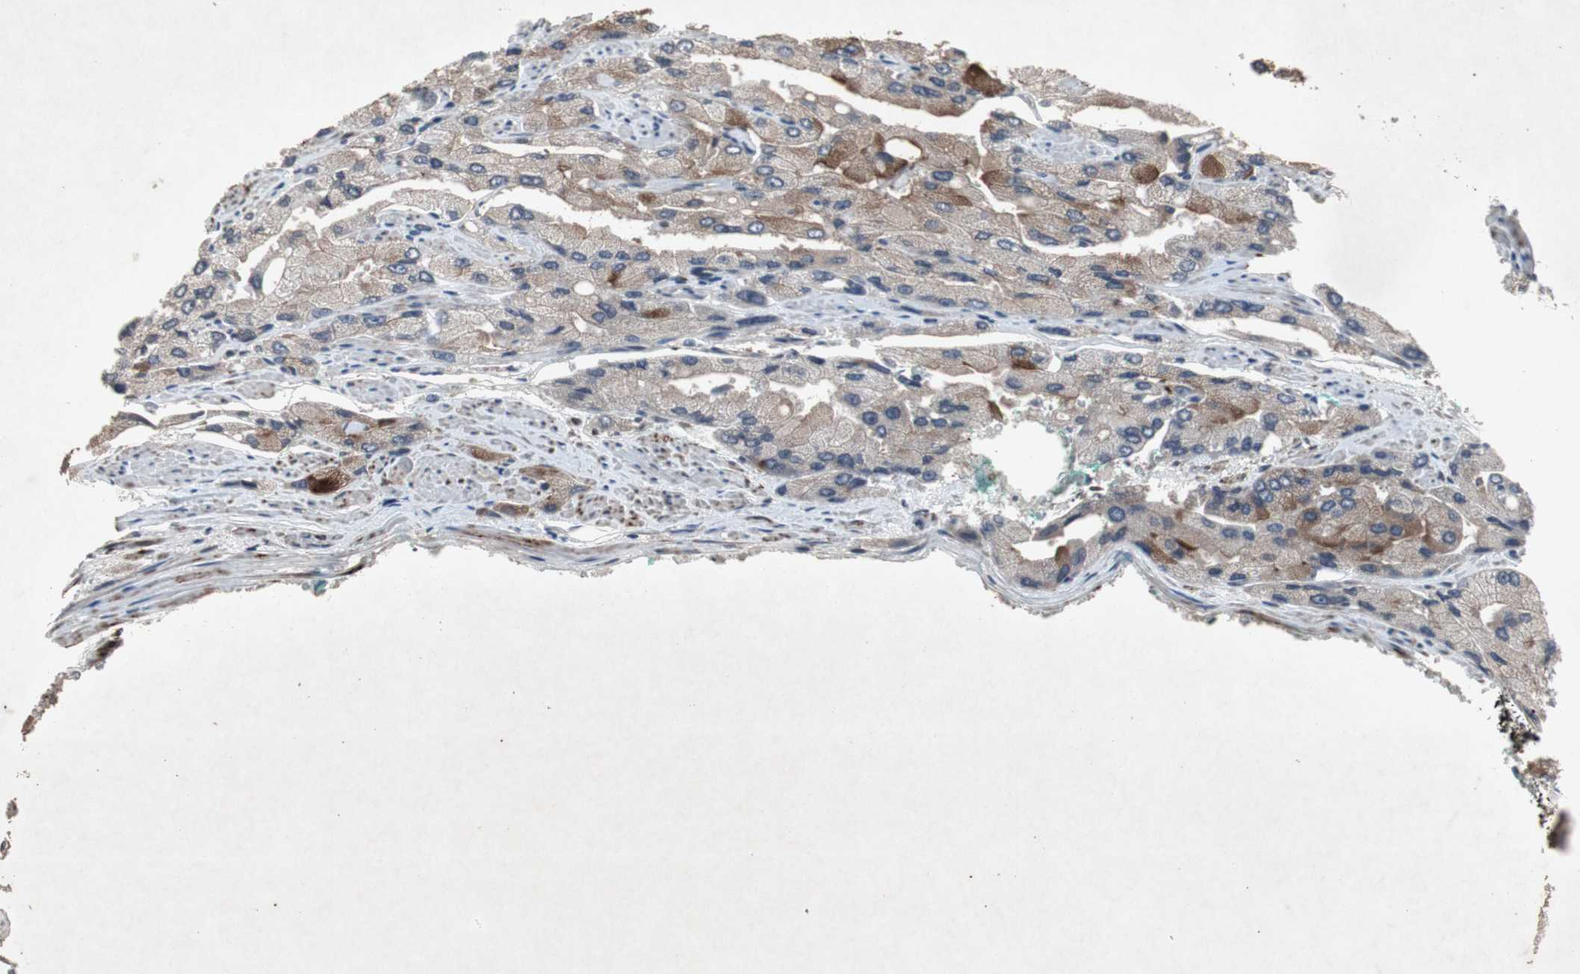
{"staining": {"intensity": "moderate", "quantity": "25%-75%", "location": "cytoplasmic/membranous"}, "tissue": "prostate cancer", "cell_type": "Tumor cells", "image_type": "cancer", "snomed": [{"axis": "morphology", "description": "Adenocarcinoma, High grade"}, {"axis": "topography", "description": "Prostate"}], "caption": "Protein expression analysis of prostate cancer (high-grade adenocarcinoma) exhibits moderate cytoplasmic/membranous positivity in approximately 25%-75% of tumor cells. Ihc stains the protein in brown and the nuclei are stained blue.", "gene": "CRADD", "patient": {"sex": "male", "age": 58}}